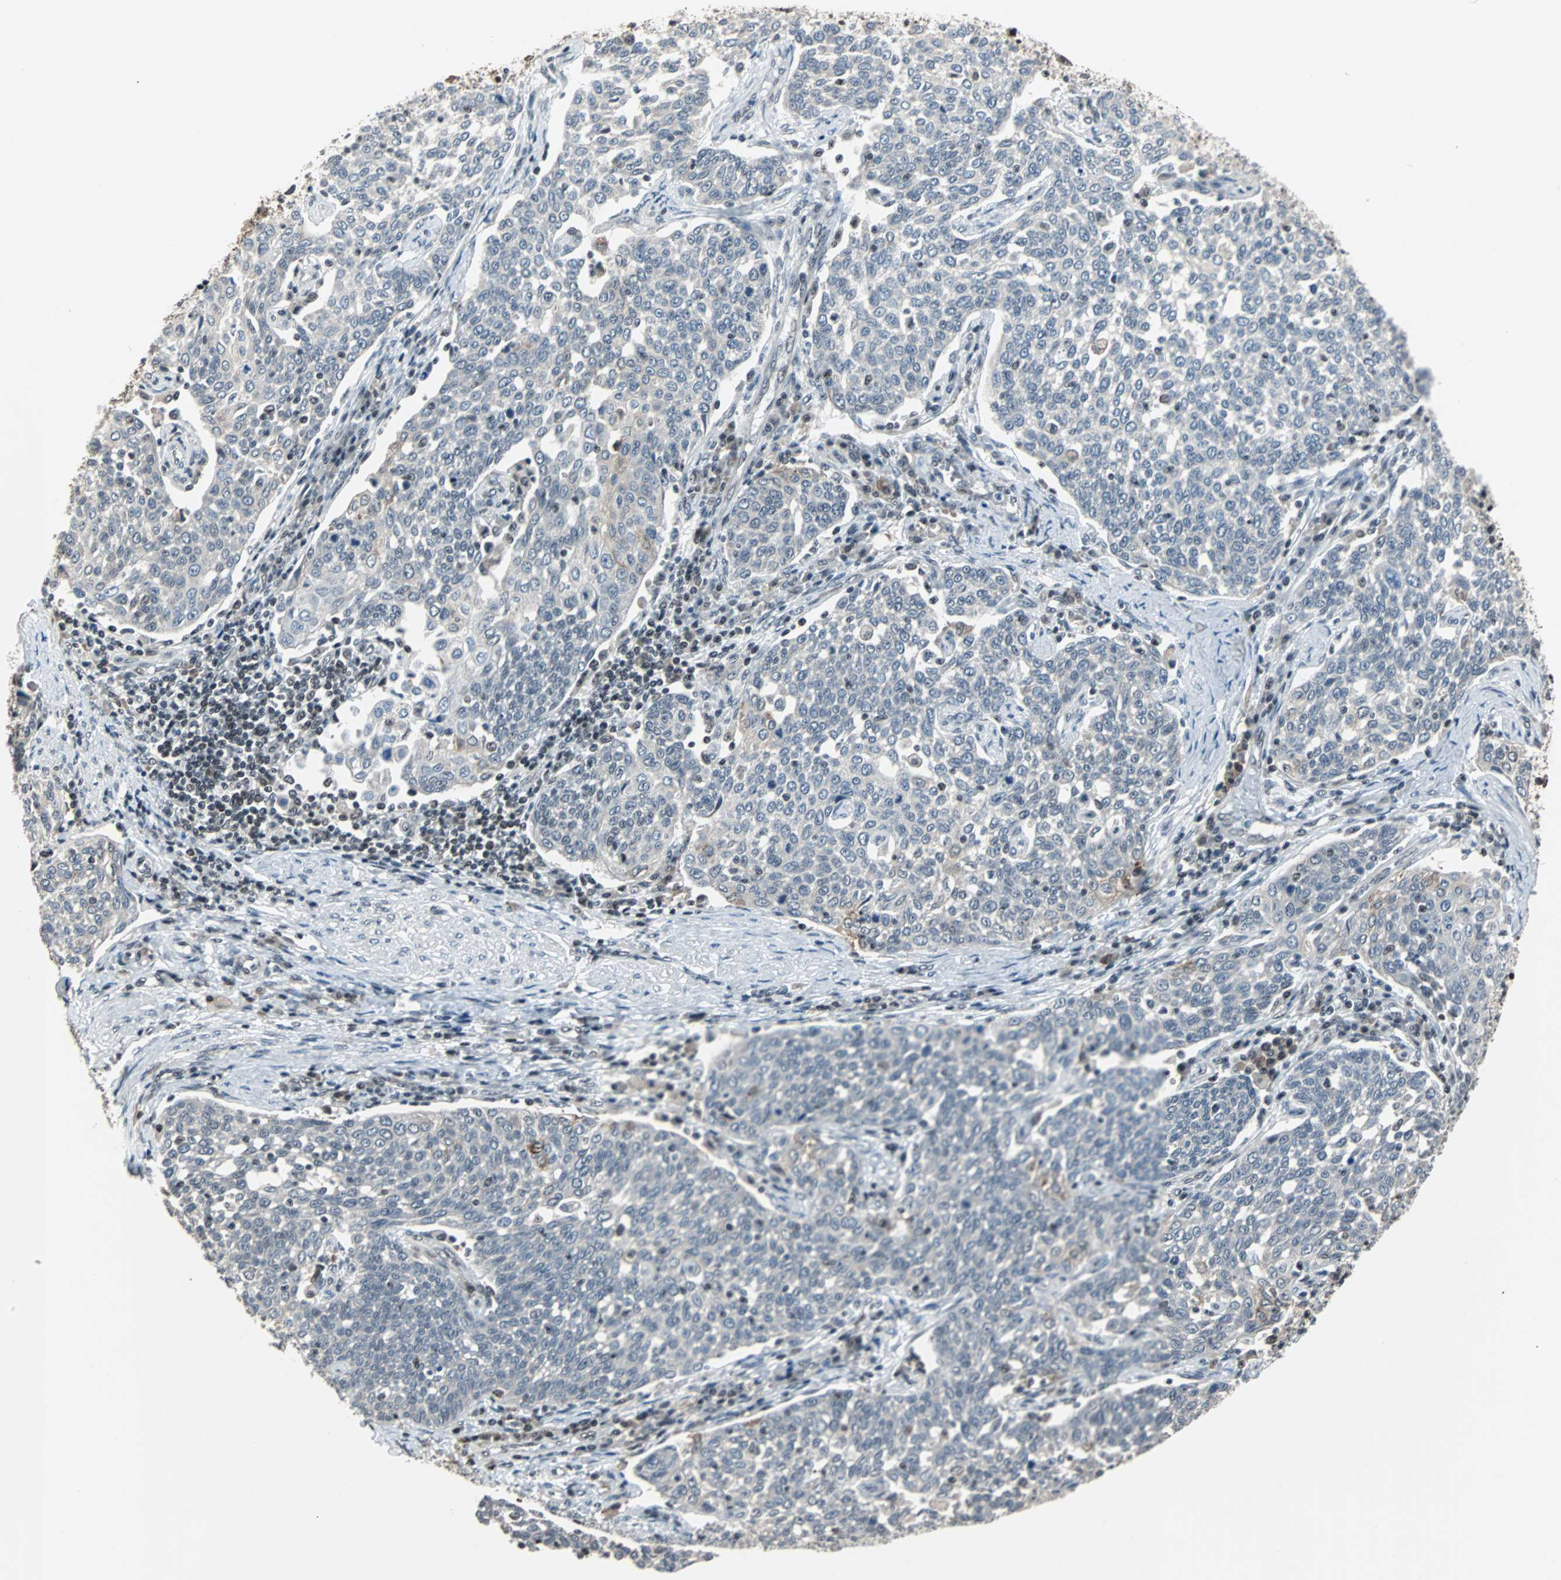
{"staining": {"intensity": "negative", "quantity": "none", "location": "none"}, "tissue": "cervical cancer", "cell_type": "Tumor cells", "image_type": "cancer", "snomed": [{"axis": "morphology", "description": "Squamous cell carcinoma, NOS"}, {"axis": "topography", "description": "Cervix"}], "caption": "Protein analysis of cervical cancer (squamous cell carcinoma) exhibits no significant positivity in tumor cells. (DAB (3,3'-diaminobenzidine) IHC visualized using brightfield microscopy, high magnification).", "gene": "TERF2IP", "patient": {"sex": "female", "age": 34}}